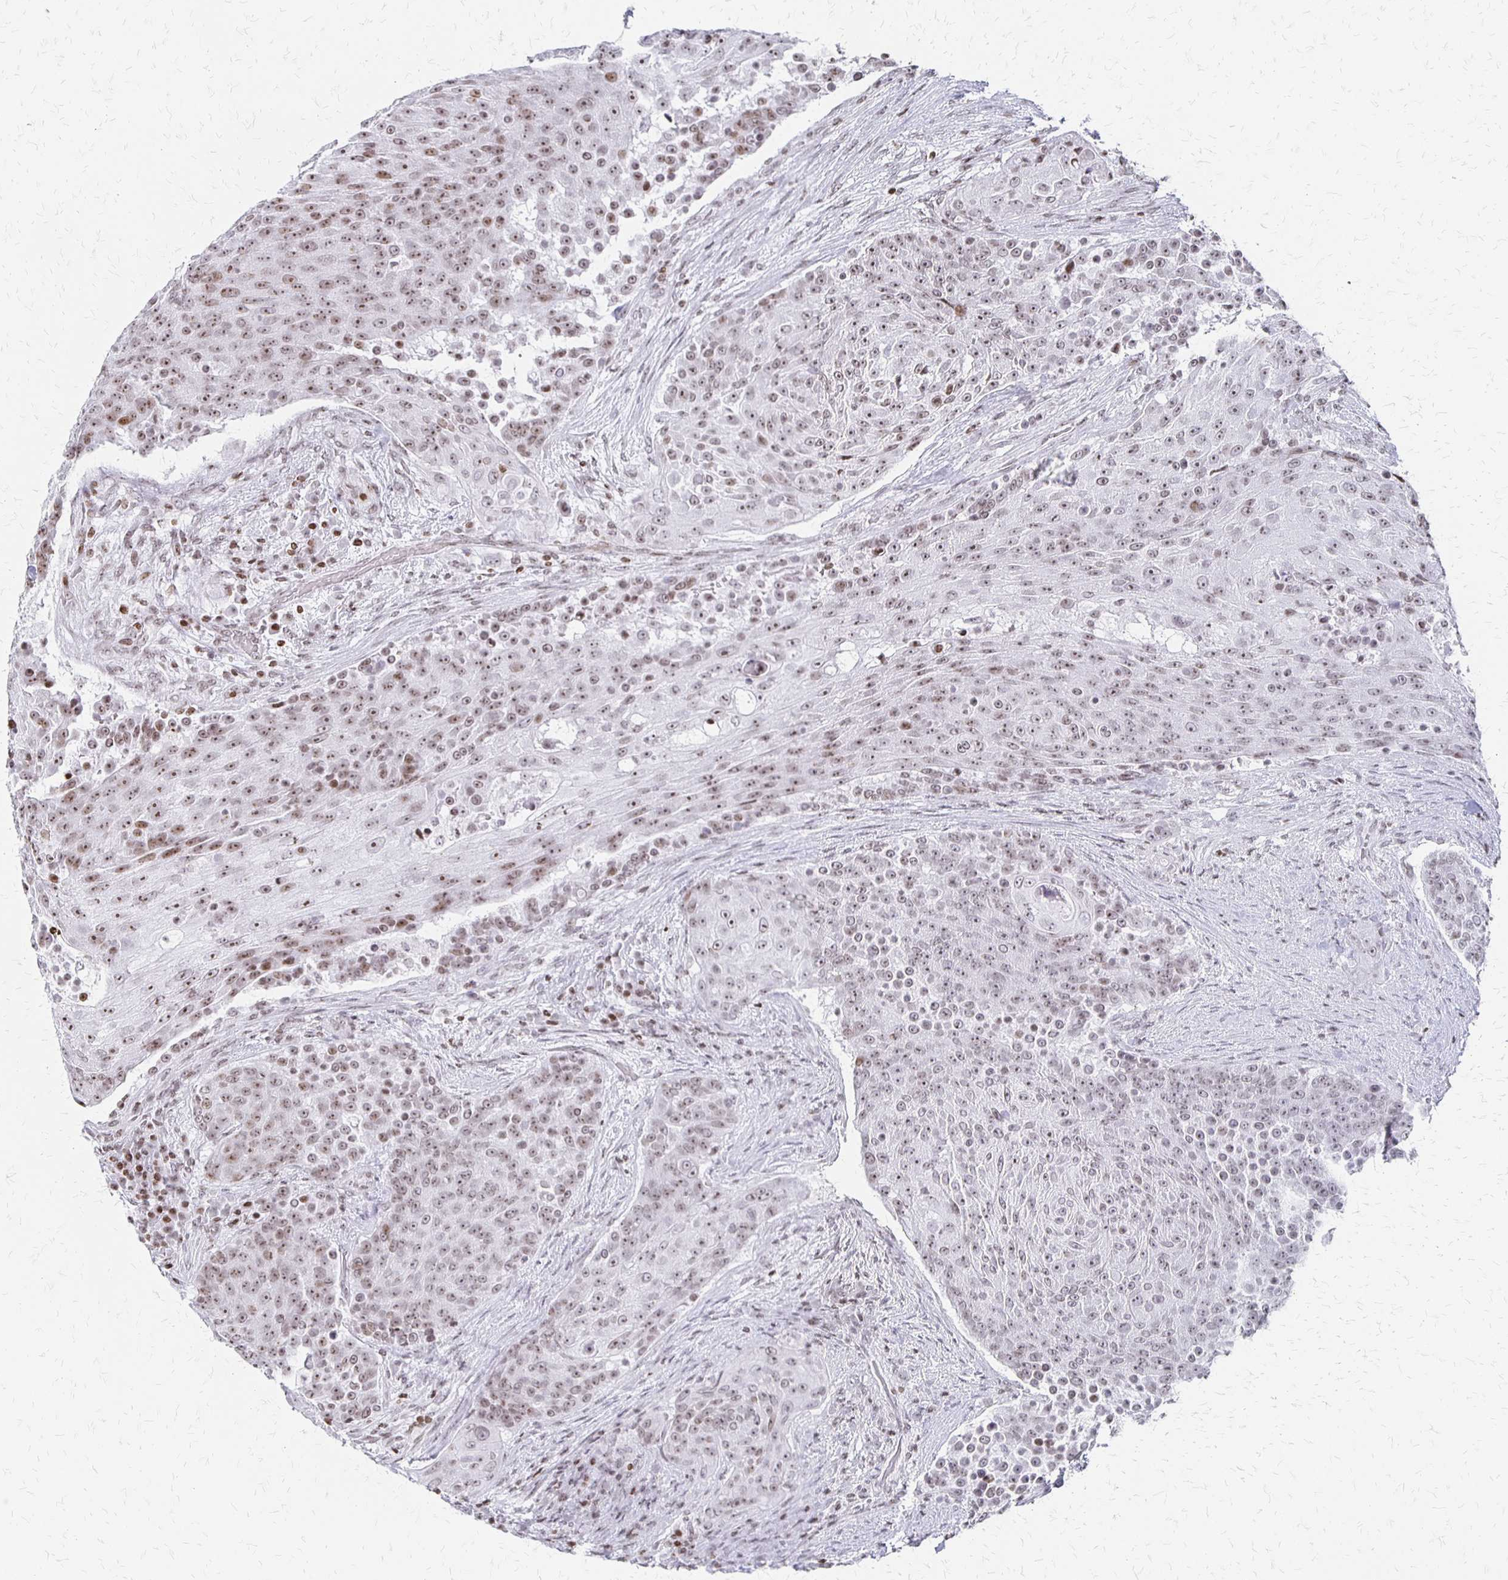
{"staining": {"intensity": "weak", "quantity": ">75%", "location": "nuclear"}, "tissue": "urothelial cancer", "cell_type": "Tumor cells", "image_type": "cancer", "snomed": [{"axis": "morphology", "description": "Urothelial carcinoma, High grade"}, {"axis": "topography", "description": "Urinary bladder"}], "caption": "Protein expression analysis of urothelial cancer exhibits weak nuclear staining in approximately >75% of tumor cells.", "gene": "ZNF280C", "patient": {"sex": "female", "age": 63}}